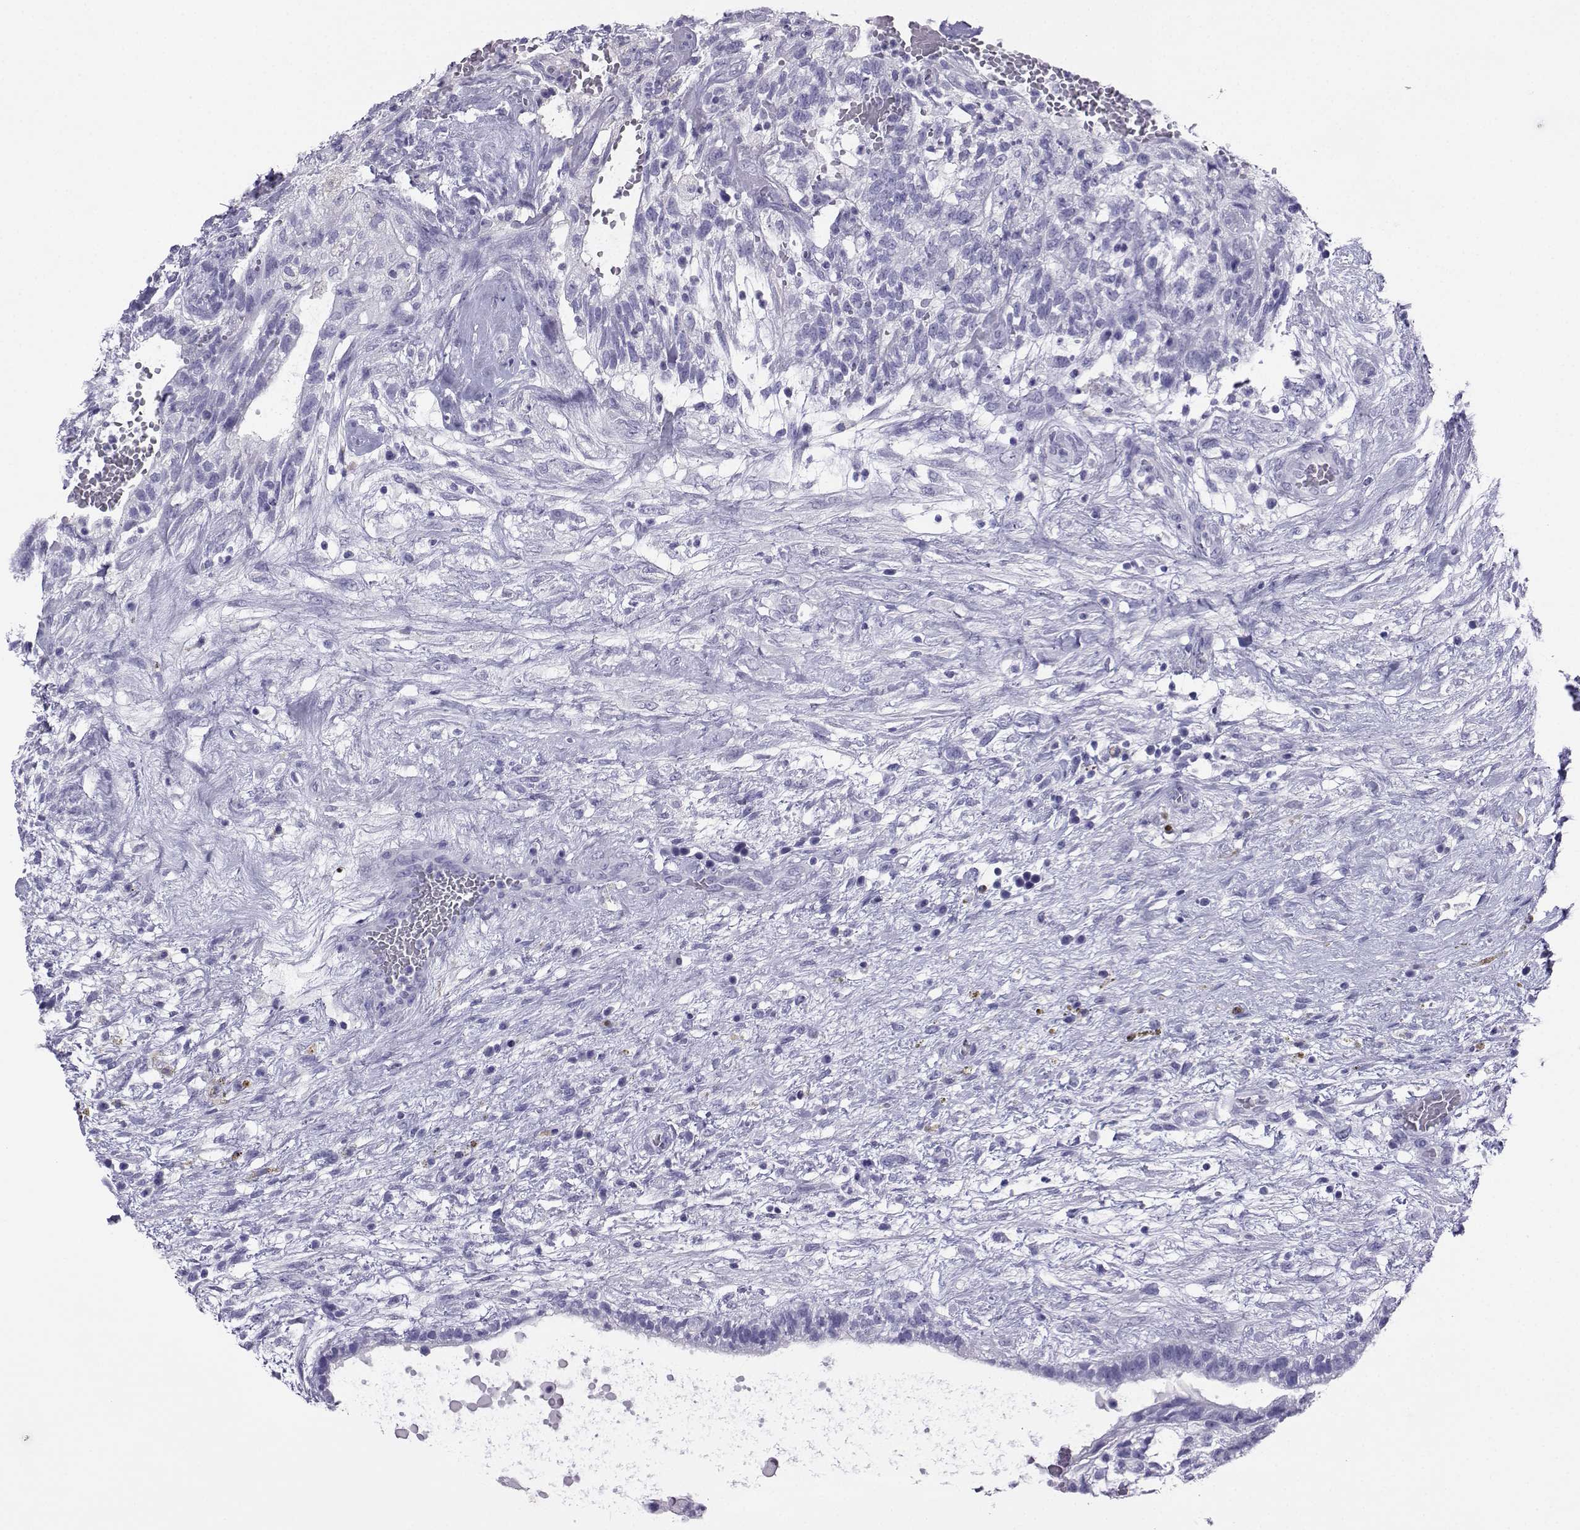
{"staining": {"intensity": "negative", "quantity": "none", "location": "none"}, "tissue": "testis cancer", "cell_type": "Tumor cells", "image_type": "cancer", "snomed": [{"axis": "morphology", "description": "Normal tissue, NOS"}, {"axis": "morphology", "description": "Carcinoma, Embryonal, NOS"}, {"axis": "topography", "description": "Testis"}, {"axis": "topography", "description": "Epididymis"}], "caption": "IHC of human testis embryonal carcinoma displays no staining in tumor cells.", "gene": "LORICRIN", "patient": {"sex": "male", "age": 32}}